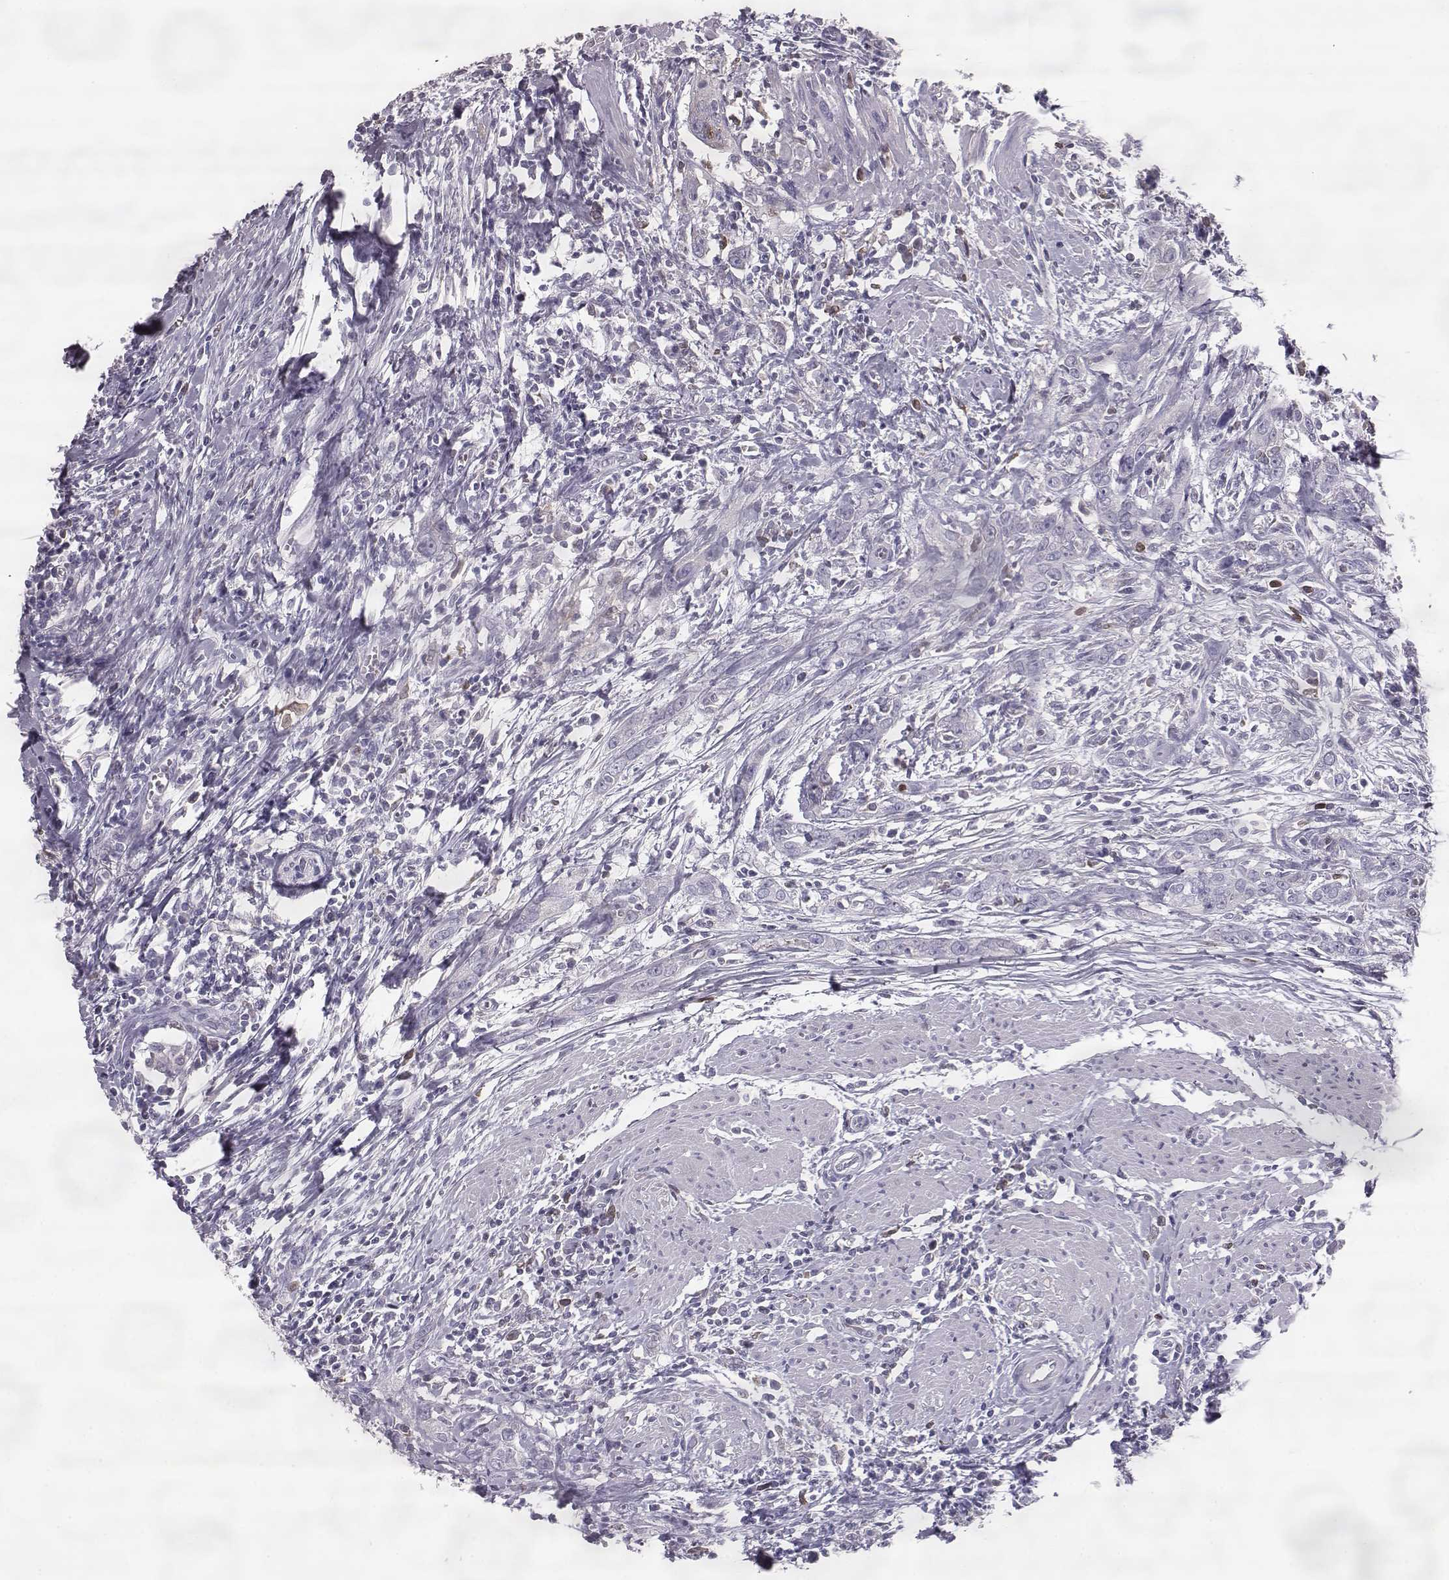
{"staining": {"intensity": "negative", "quantity": "none", "location": "none"}, "tissue": "urothelial cancer", "cell_type": "Tumor cells", "image_type": "cancer", "snomed": [{"axis": "morphology", "description": "Urothelial carcinoma, High grade"}, {"axis": "topography", "description": "Urinary bladder"}], "caption": "IHC of urothelial cancer shows no positivity in tumor cells.", "gene": "ELOVL5", "patient": {"sex": "male", "age": 83}}